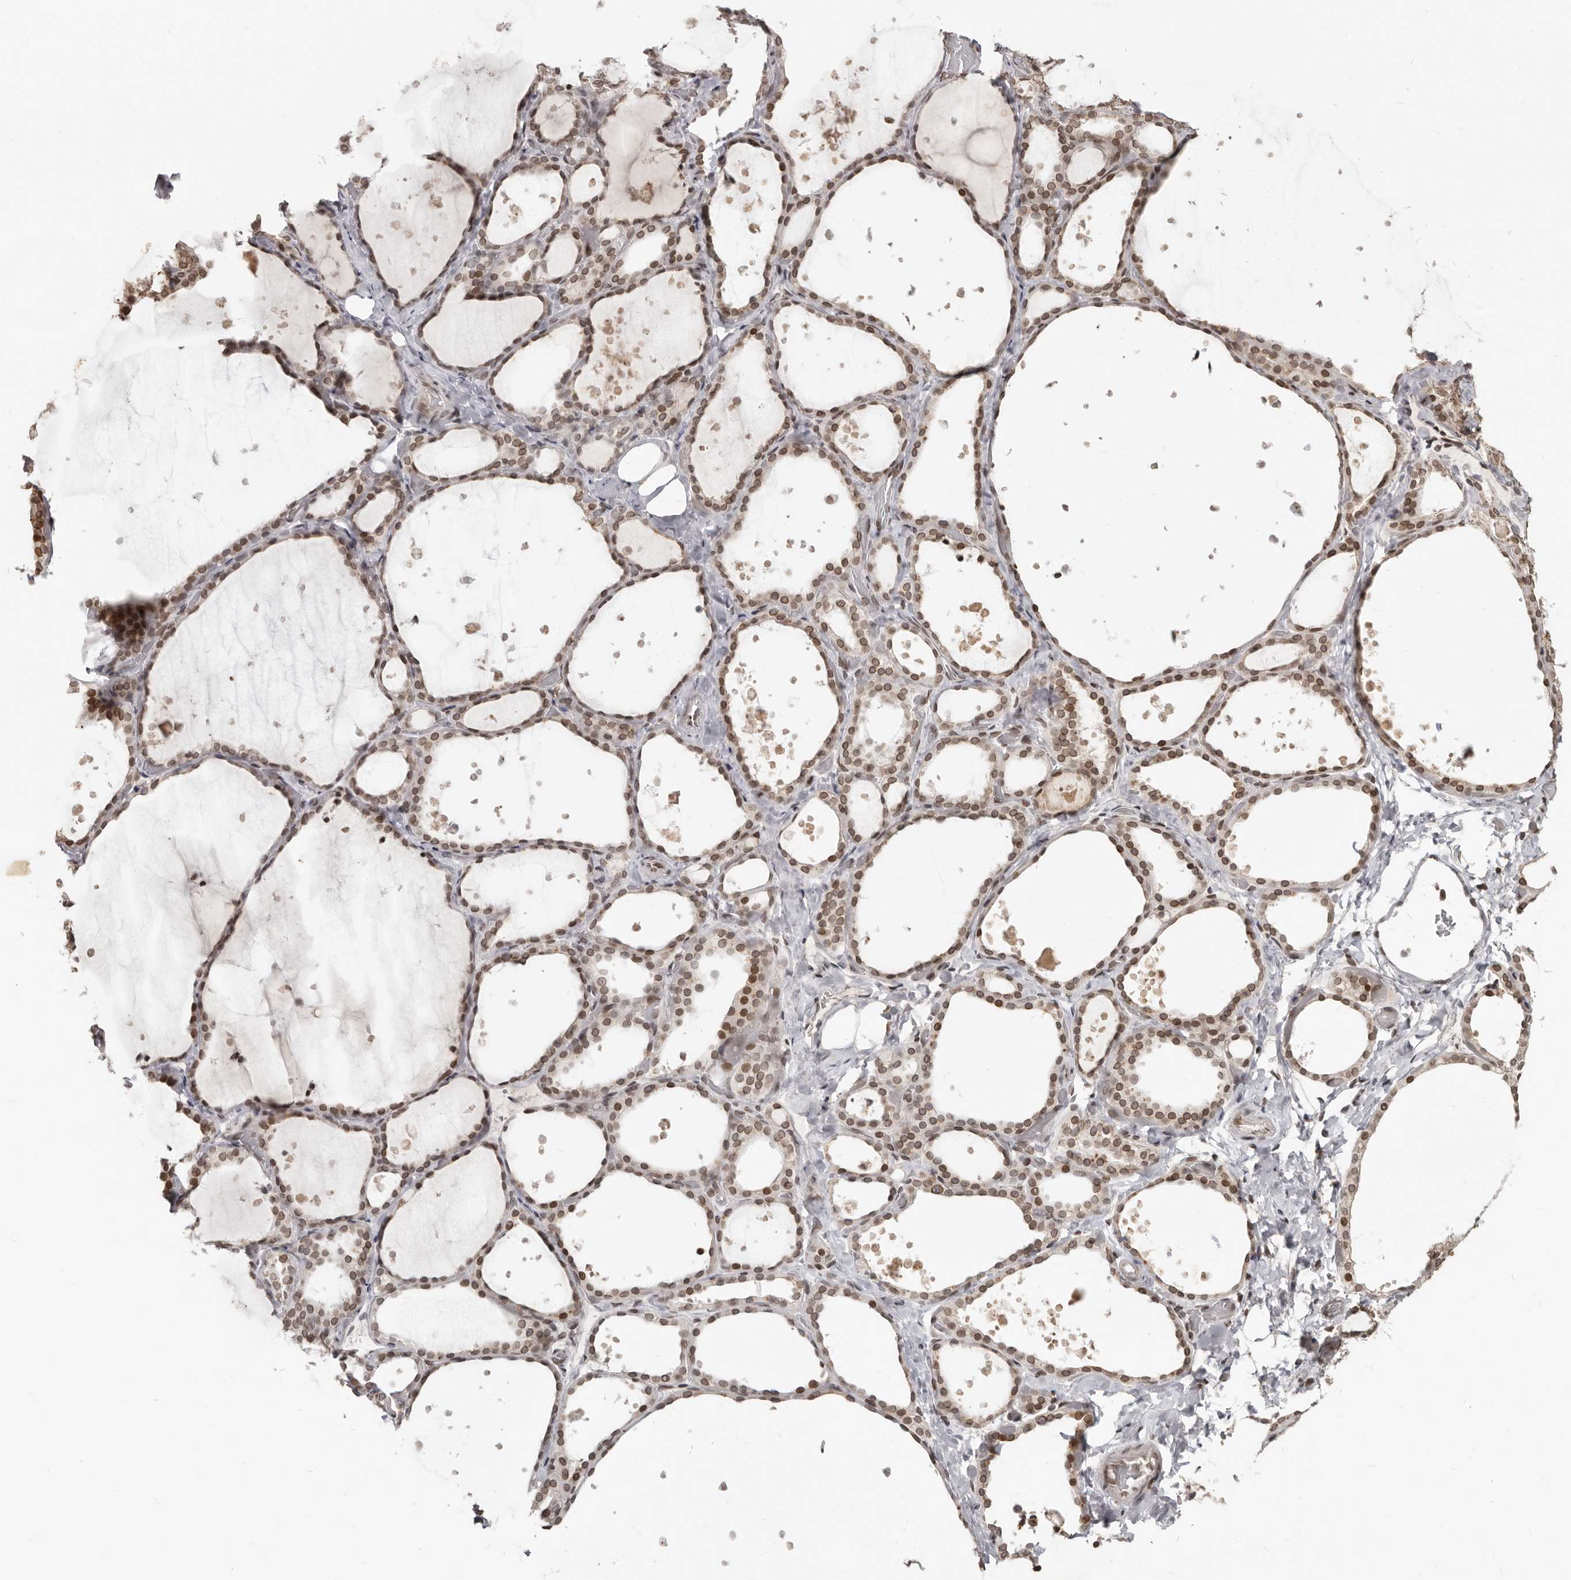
{"staining": {"intensity": "moderate", "quantity": ">75%", "location": "cytoplasmic/membranous,nuclear"}, "tissue": "thyroid gland", "cell_type": "Glandular cells", "image_type": "normal", "snomed": [{"axis": "morphology", "description": "Normal tissue, NOS"}, {"axis": "topography", "description": "Thyroid gland"}], "caption": "IHC photomicrograph of unremarkable human thyroid gland stained for a protein (brown), which demonstrates medium levels of moderate cytoplasmic/membranous,nuclear positivity in approximately >75% of glandular cells.", "gene": "NUP153", "patient": {"sex": "female", "age": 44}}